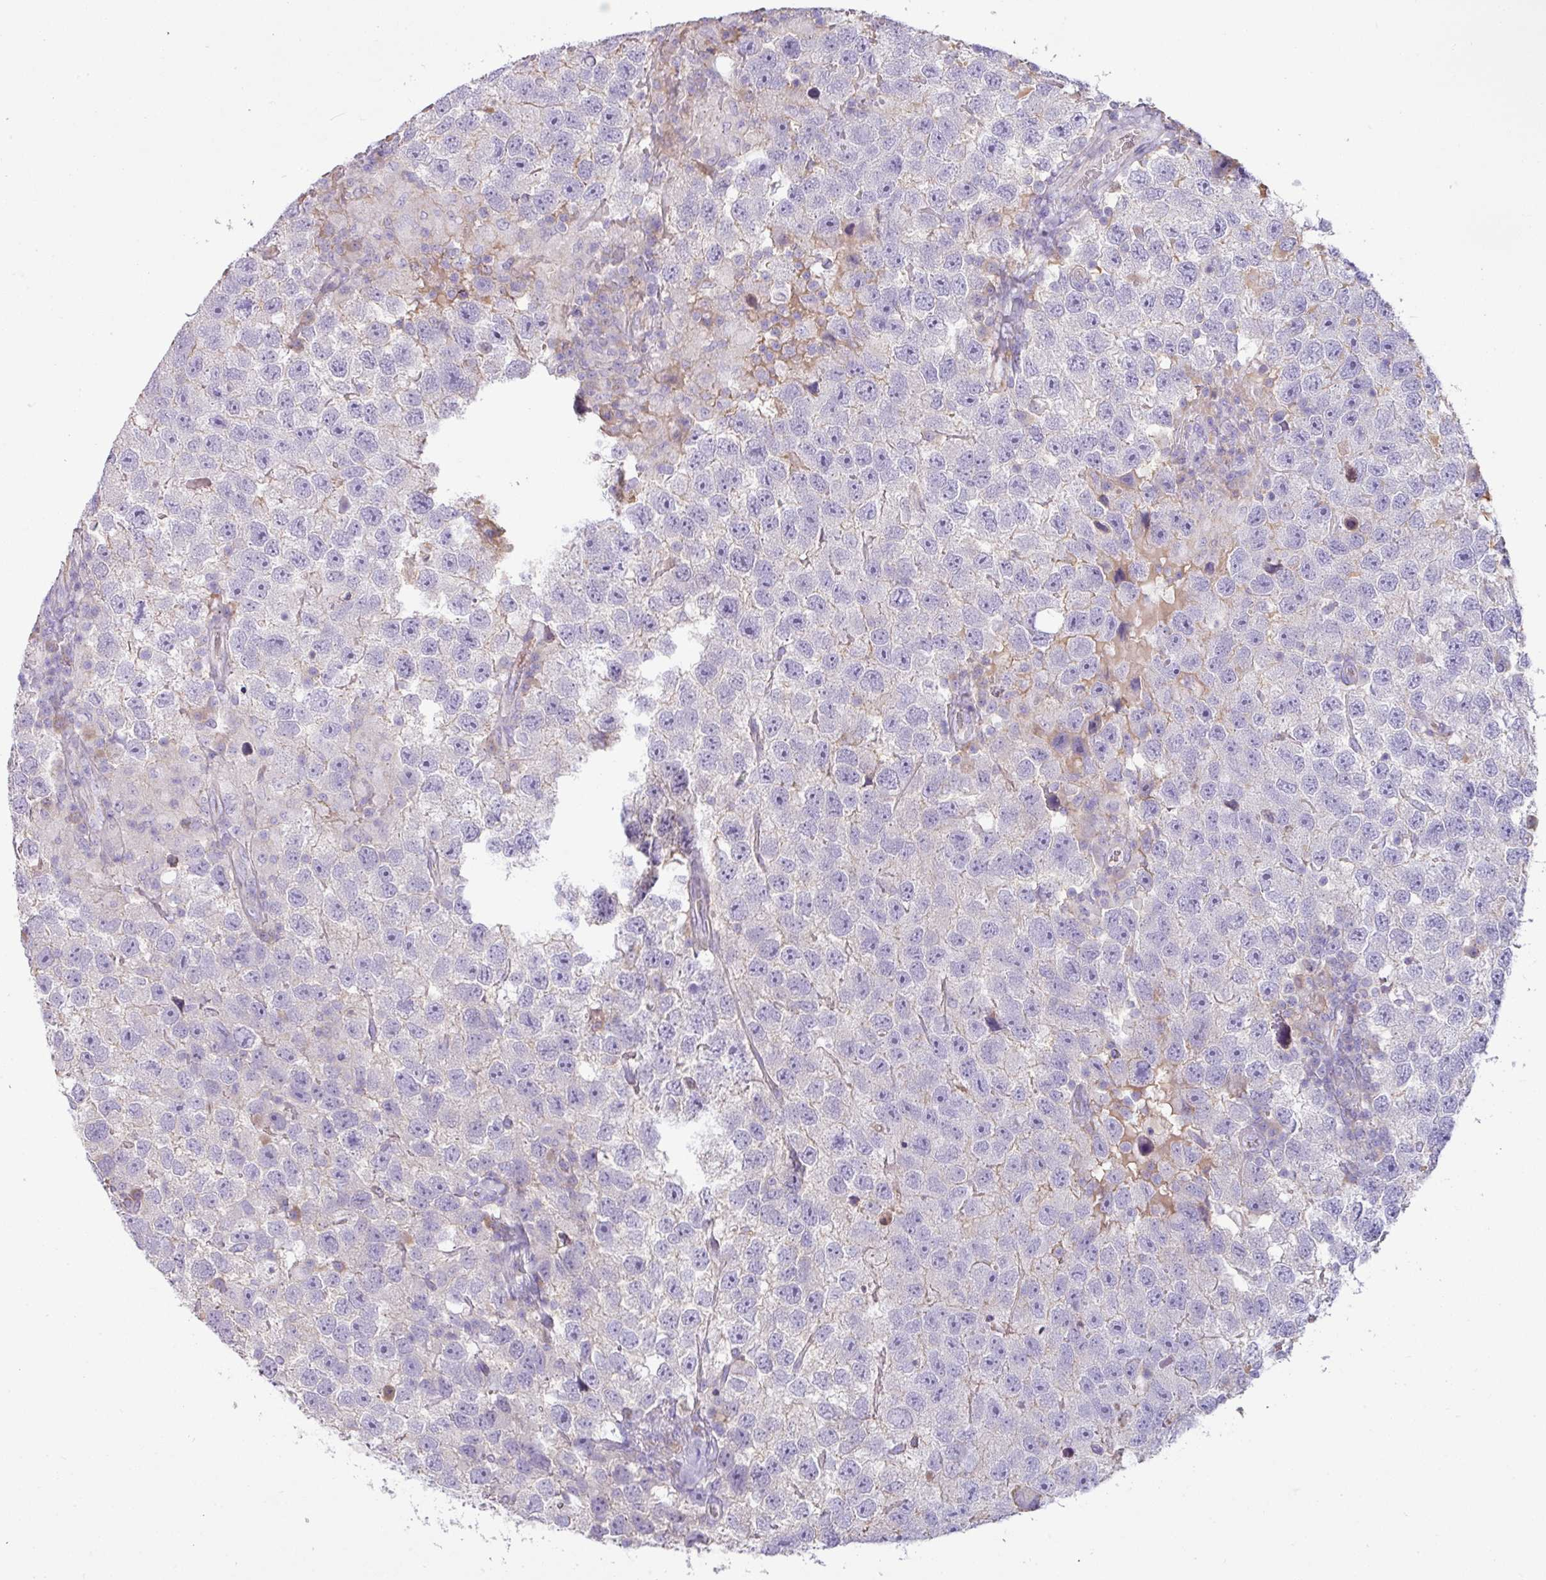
{"staining": {"intensity": "negative", "quantity": "none", "location": "none"}, "tissue": "testis cancer", "cell_type": "Tumor cells", "image_type": "cancer", "snomed": [{"axis": "morphology", "description": "Seminoma, NOS"}, {"axis": "topography", "description": "Testis"}], "caption": "There is no significant positivity in tumor cells of testis seminoma. (Stains: DAB immunohistochemistry (IHC) with hematoxylin counter stain, Microscopy: brightfield microscopy at high magnification).", "gene": "OR6C6", "patient": {"sex": "male", "age": 26}}